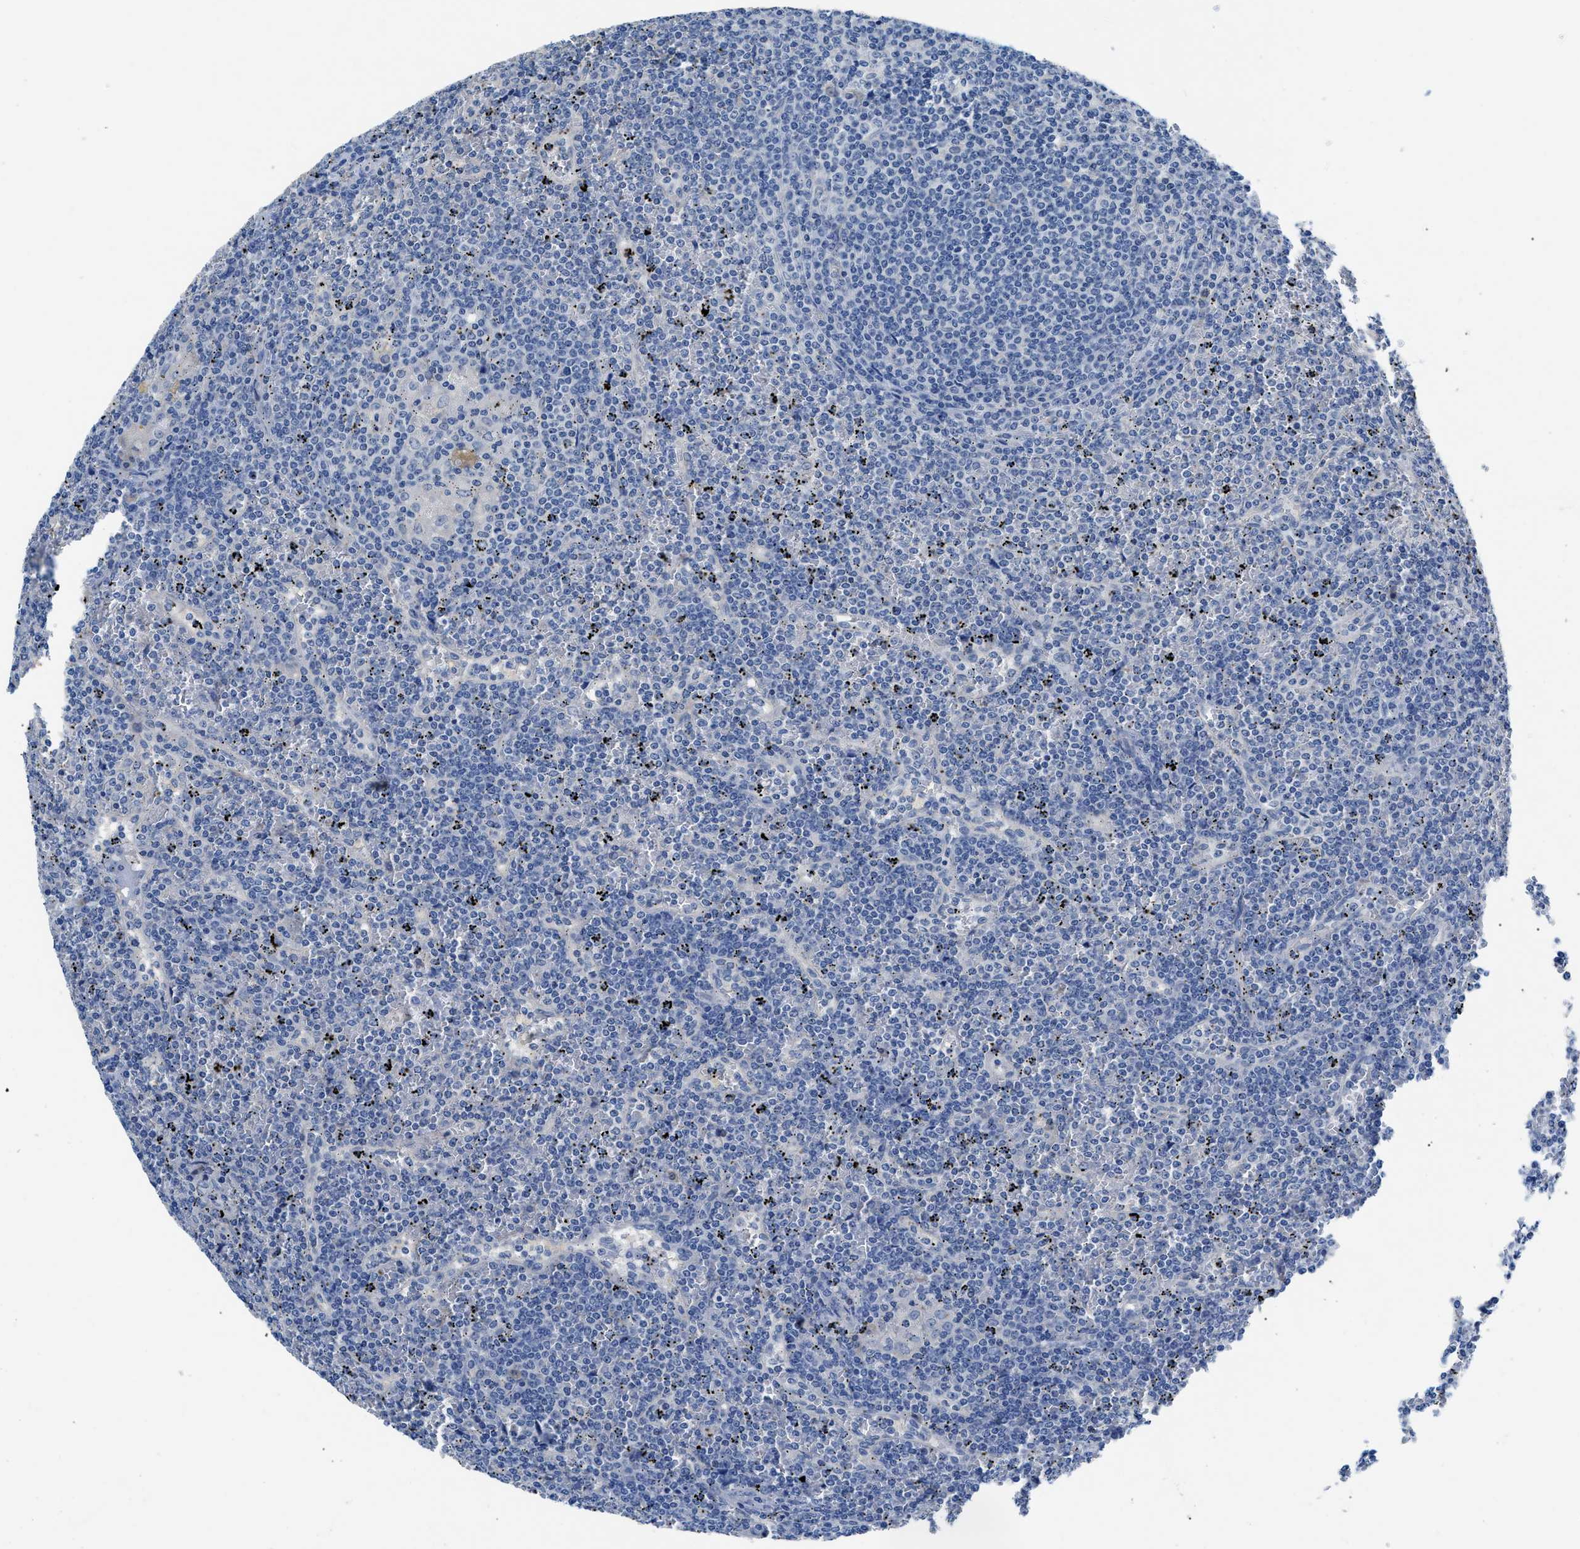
{"staining": {"intensity": "negative", "quantity": "none", "location": "none"}, "tissue": "lymphoma", "cell_type": "Tumor cells", "image_type": "cancer", "snomed": [{"axis": "morphology", "description": "Malignant lymphoma, non-Hodgkin's type, Low grade"}, {"axis": "topography", "description": "Spleen"}], "caption": "Lymphoma stained for a protein using immunohistochemistry (IHC) demonstrates no positivity tumor cells.", "gene": "SLC10A6", "patient": {"sex": "female", "age": 19}}